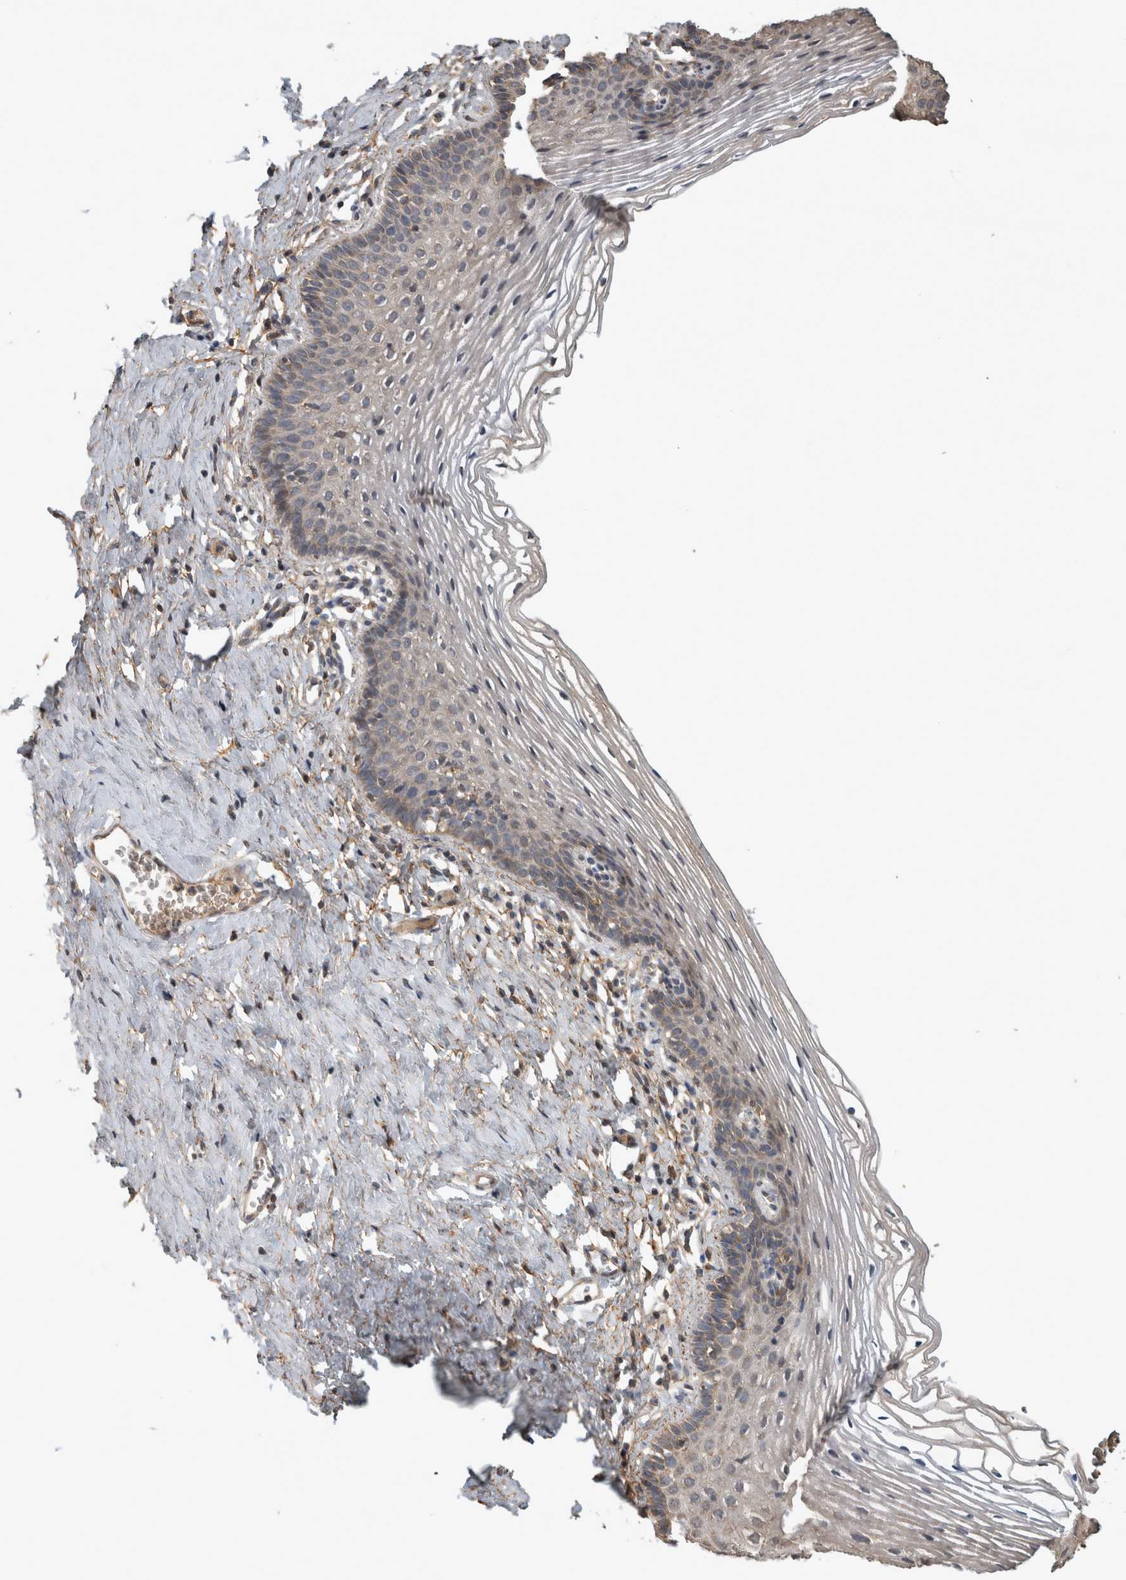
{"staining": {"intensity": "weak", "quantity": "25%-75%", "location": "cytoplasmic/membranous"}, "tissue": "vagina", "cell_type": "Squamous epithelial cells", "image_type": "normal", "snomed": [{"axis": "morphology", "description": "Normal tissue, NOS"}, {"axis": "topography", "description": "Vagina"}], "caption": "Vagina was stained to show a protein in brown. There is low levels of weak cytoplasmic/membranous expression in about 25%-75% of squamous epithelial cells. (DAB (3,3'-diaminobenzidine) IHC, brown staining for protein, blue staining for nuclei).", "gene": "TRMT61B", "patient": {"sex": "female", "age": 32}}